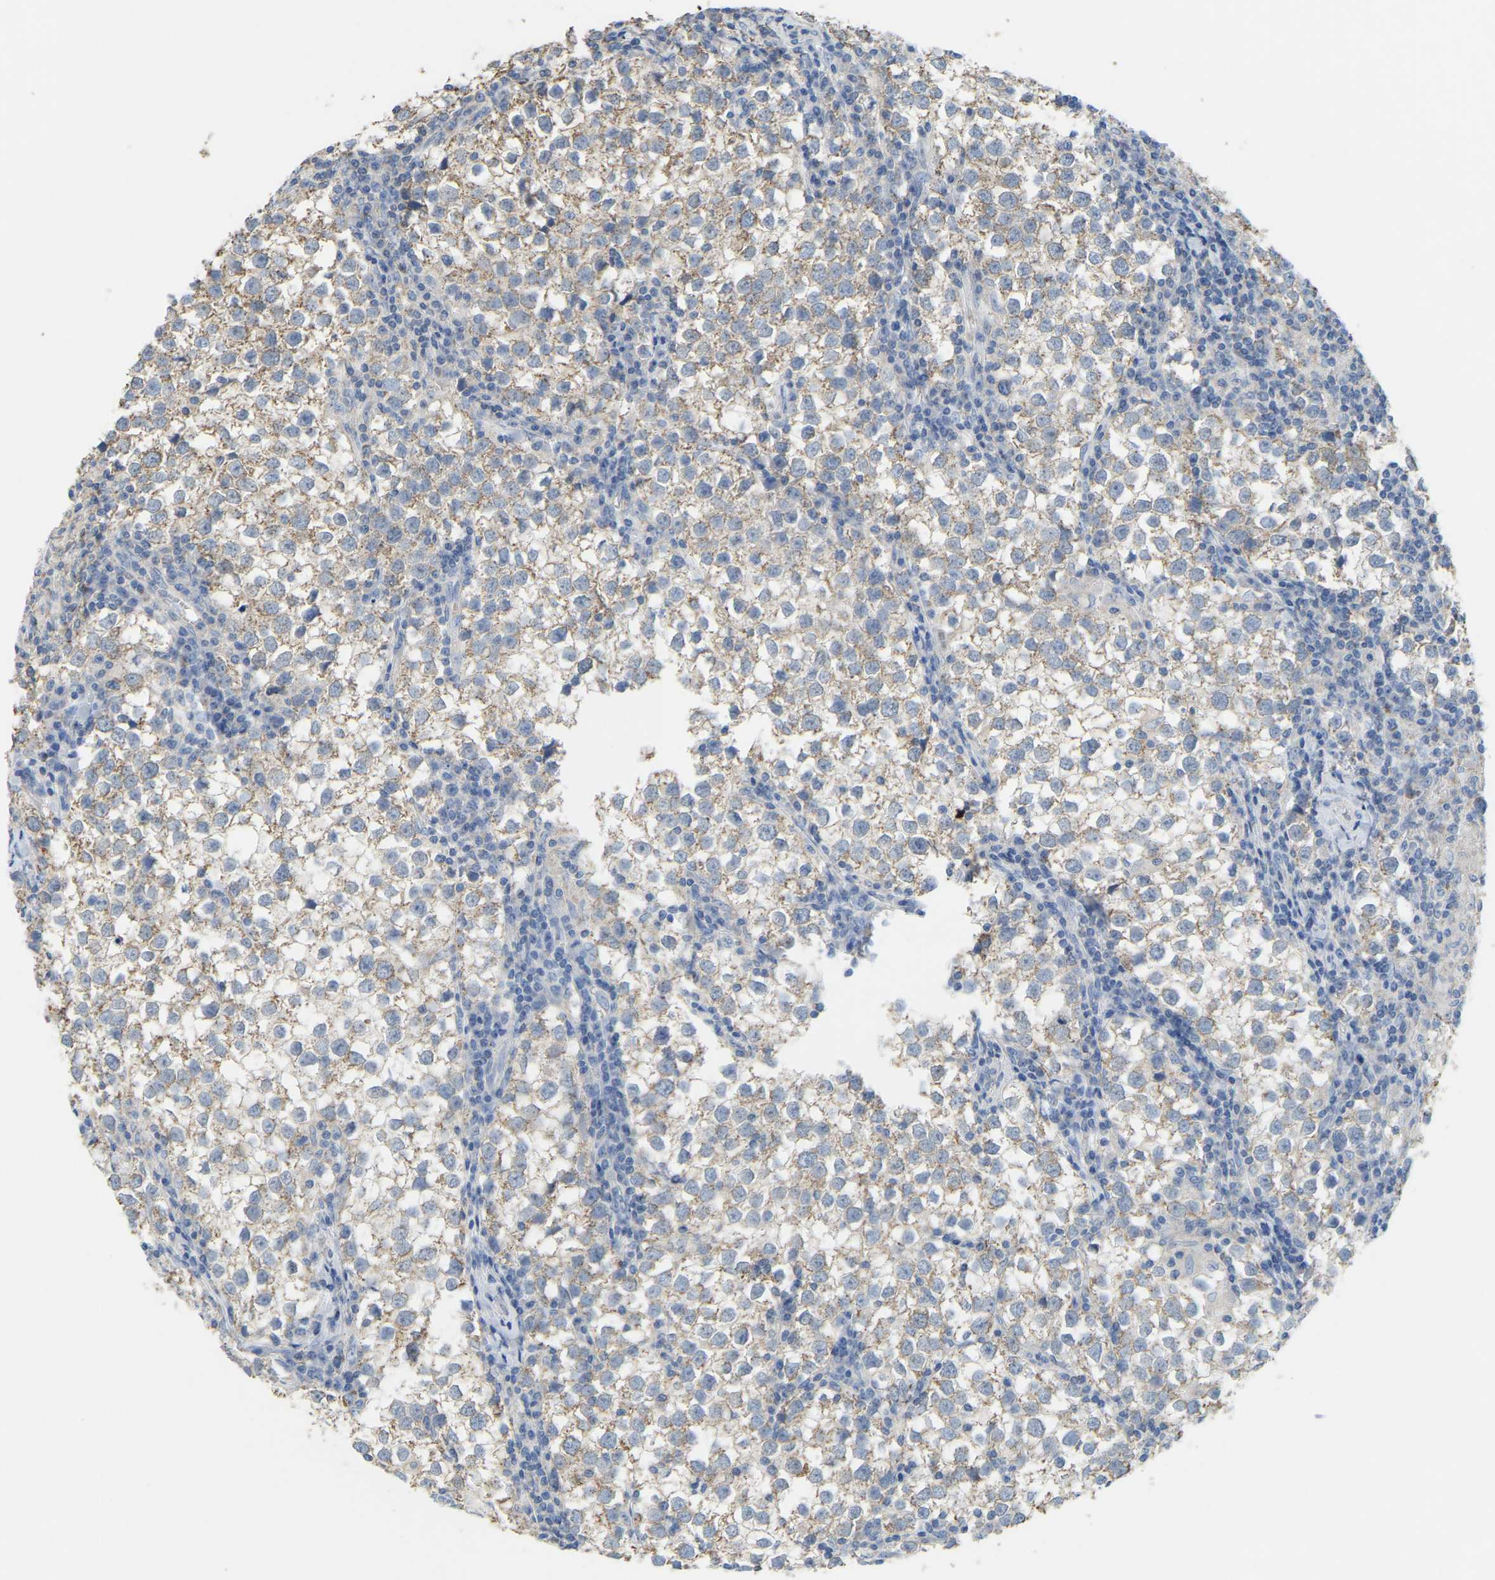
{"staining": {"intensity": "weak", "quantity": ">75%", "location": "cytoplasmic/membranous"}, "tissue": "testis cancer", "cell_type": "Tumor cells", "image_type": "cancer", "snomed": [{"axis": "morphology", "description": "Seminoma, NOS"}, {"axis": "morphology", "description": "Carcinoma, Embryonal, NOS"}, {"axis": "topography", "description": "Testis"}], "caption": "High-magnification brightfield microscopy of testis seminoma stained with DAB (3,3'-diaminobenzidine) (brown) and counterstained with hematoxylin (blue). tumor cells exhibit weak cytoplasmic/membranous expression is present in about>75% of cells.", "gene": "SERPINB5", "patient": {"sex": "male", "age": 36}}